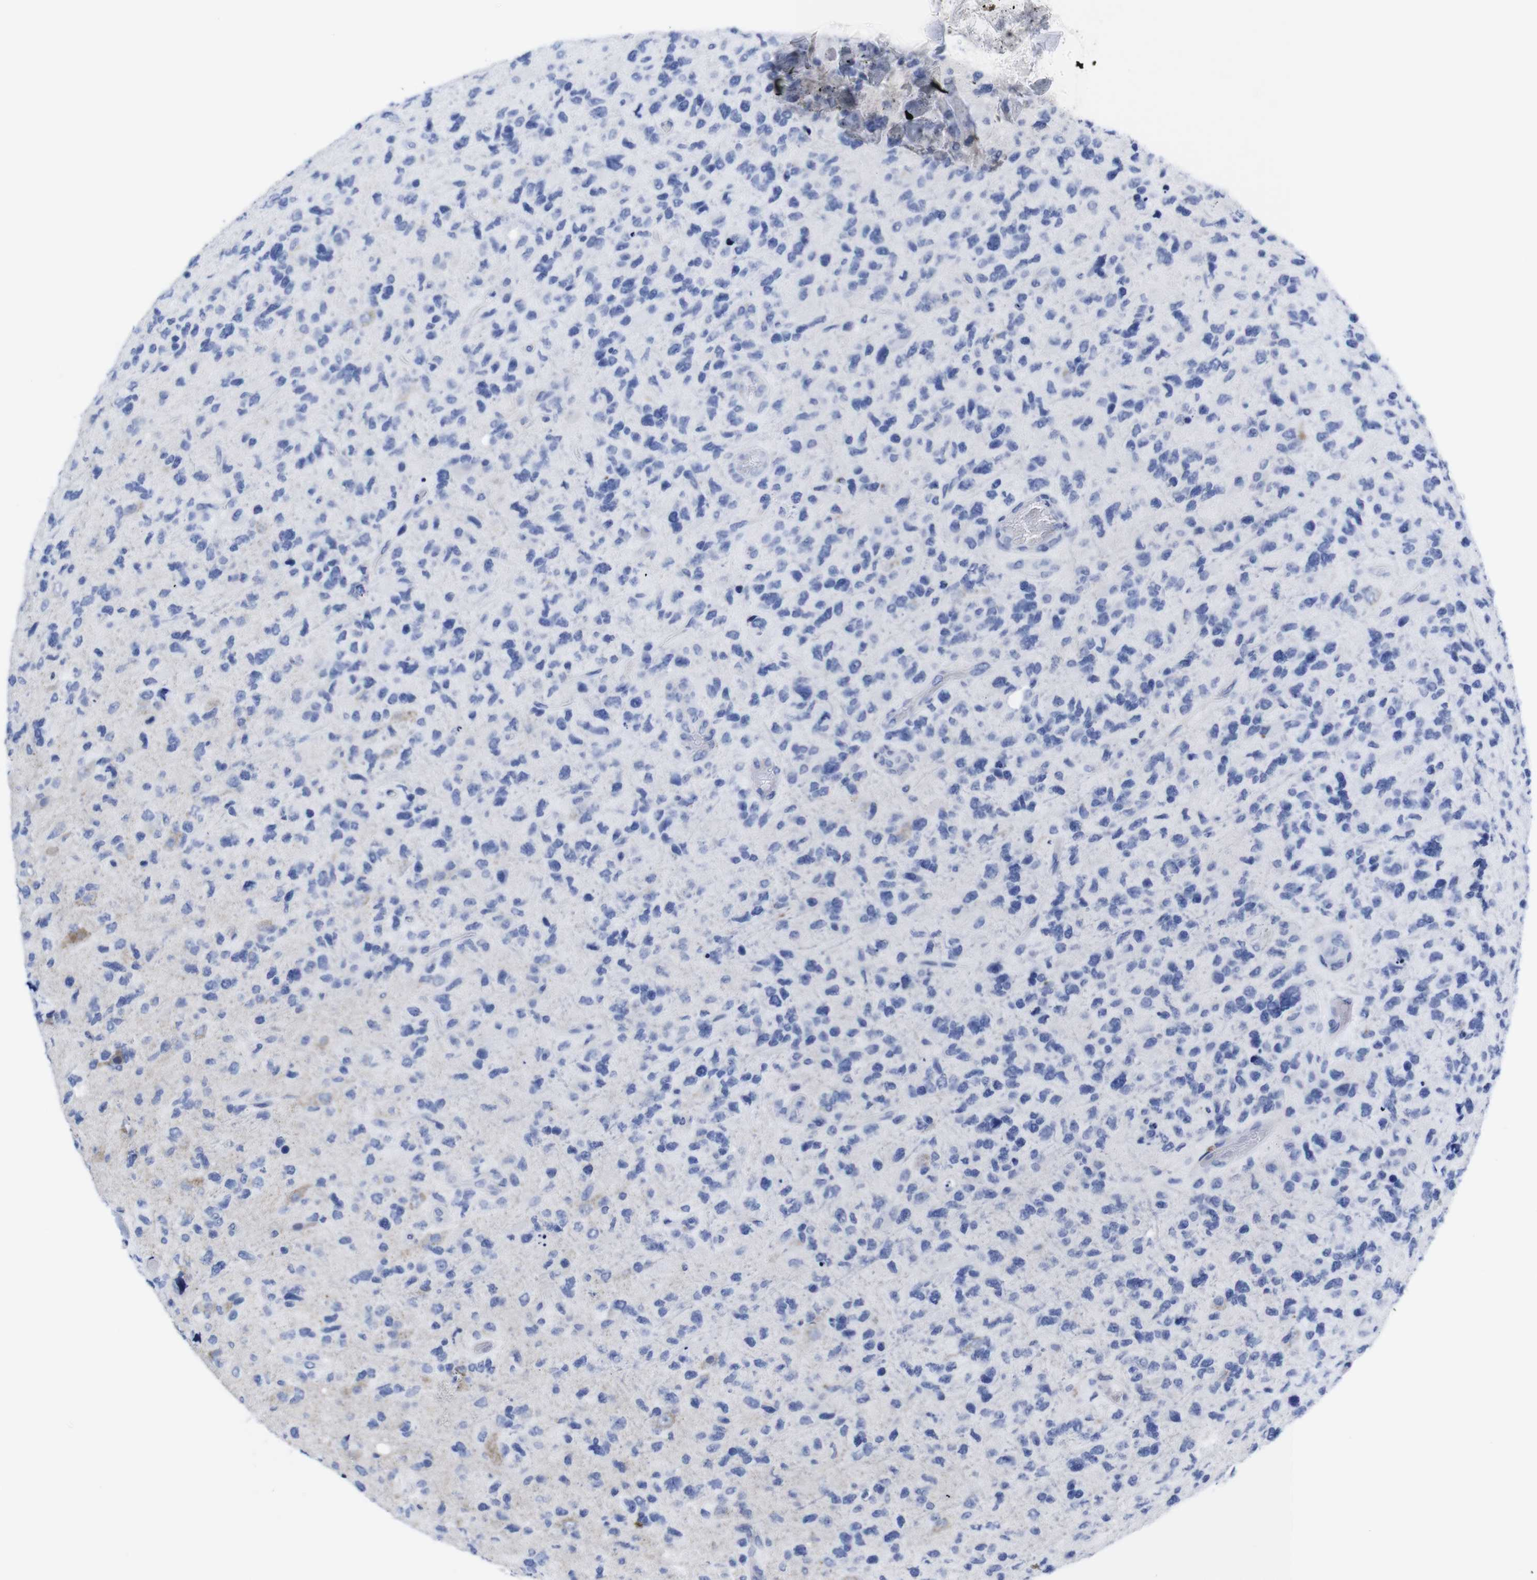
{"staining": {"intensity": "negative", "quantity": "none", "location": "none"}, "tissue": "glioma", "cell_type": "Tumor cells", "image_type": "cancer", "snomed": [{"axis": "morphology", "description": "Glioma, malignant, High grade"}, {"axis": "topography", "description": "Brain"}], "caption": "Image shows no protein expression in tumor cells of glioma tissue.", "gene": "LRRC55", "patient": {"sex": "female", "age": 58}}